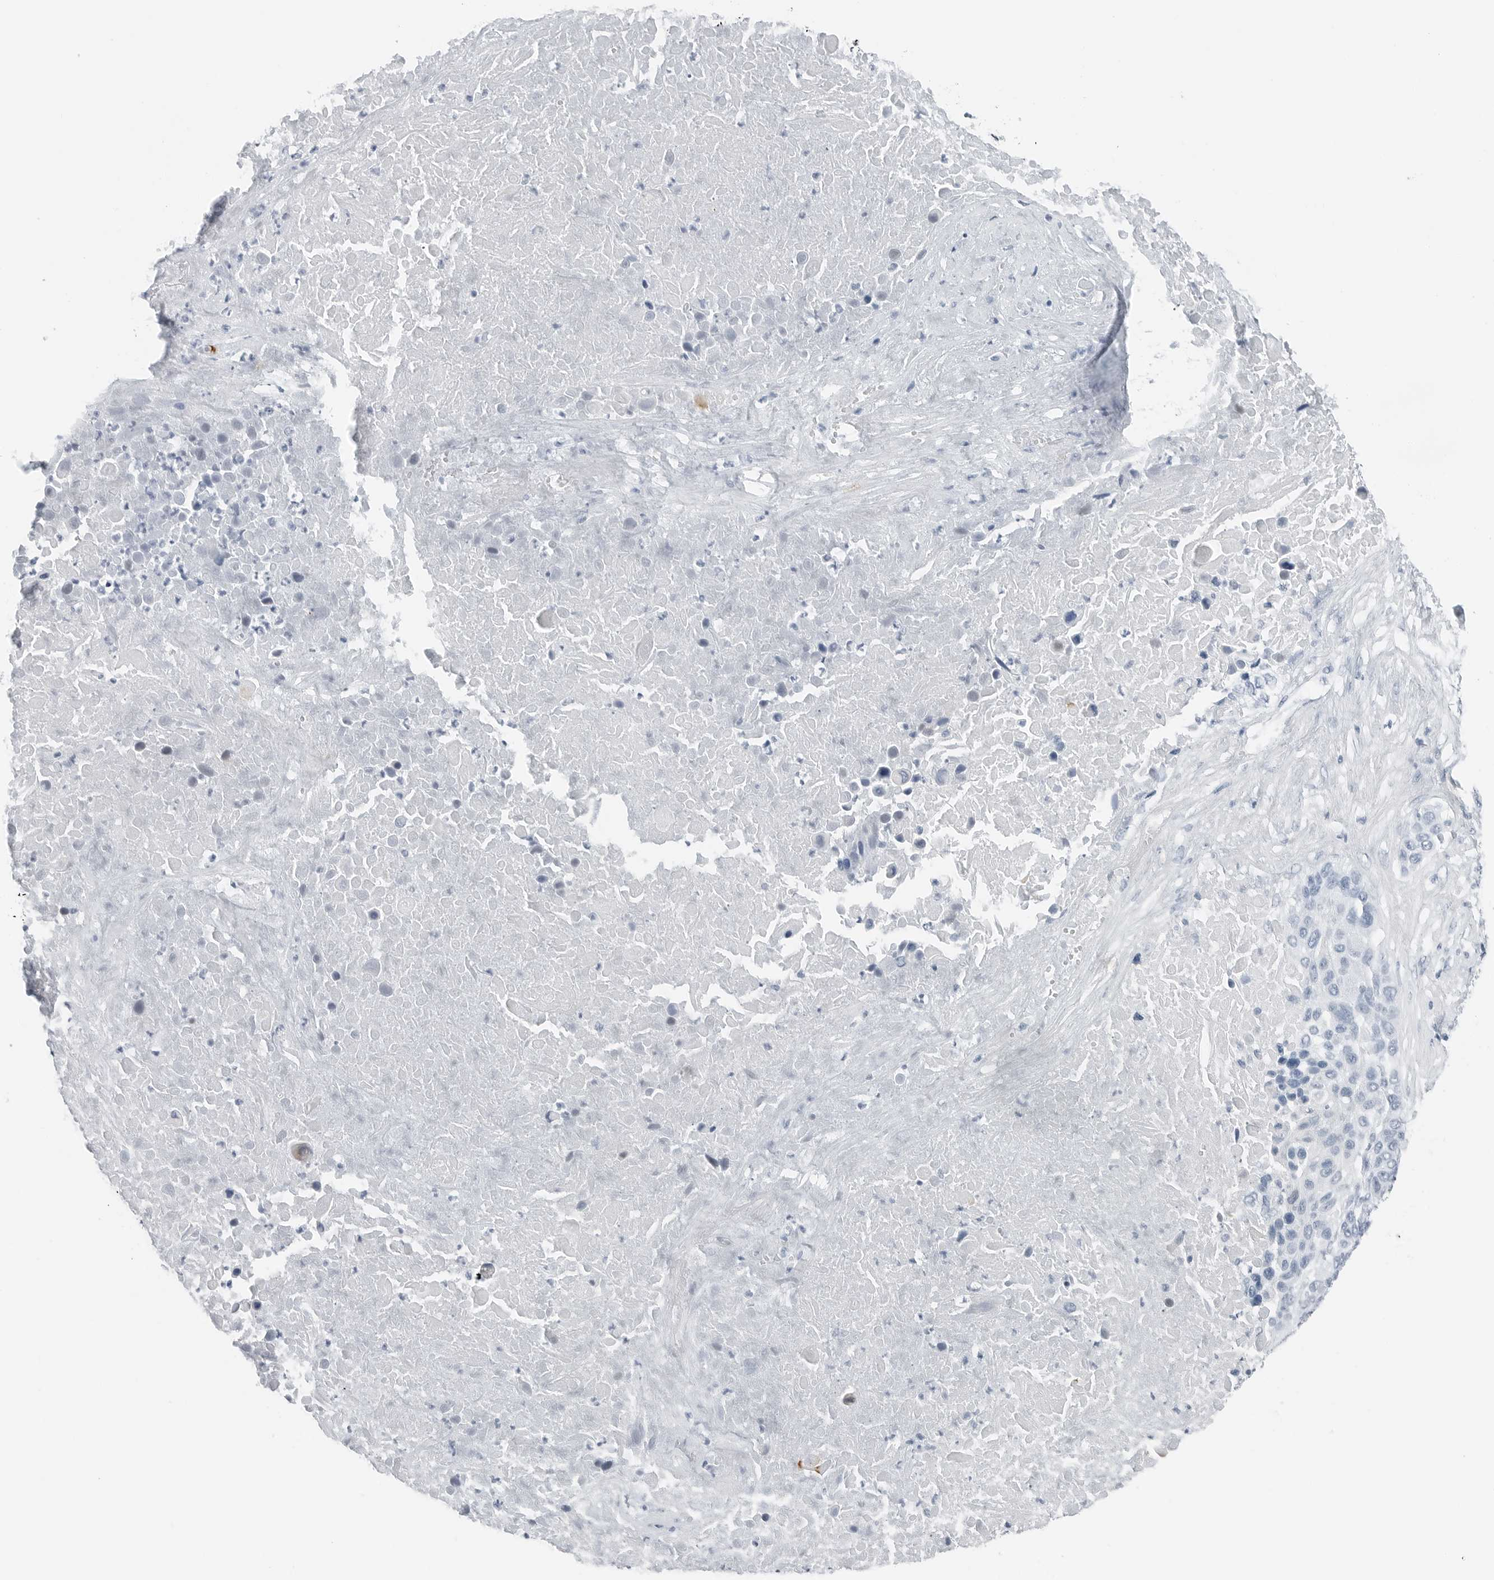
{"staining": {"intensity": "negative", "quantity": "none", "location": "none"}, "tissue": "lung cancer", "cell_type": "Tumor cells", "image_type": "cancer", "snomed": [{"axis": "morphology", "description": "Squamous cell carcinoma, NOS"}, {"axis": "topography", "description": "Lung"}], "caption": "Immunohistochemical staining of lung cancer reveals no significant expression in tumor cells.", "gene": "SLPI", "patient": {"sex": "male", "age": 66}}